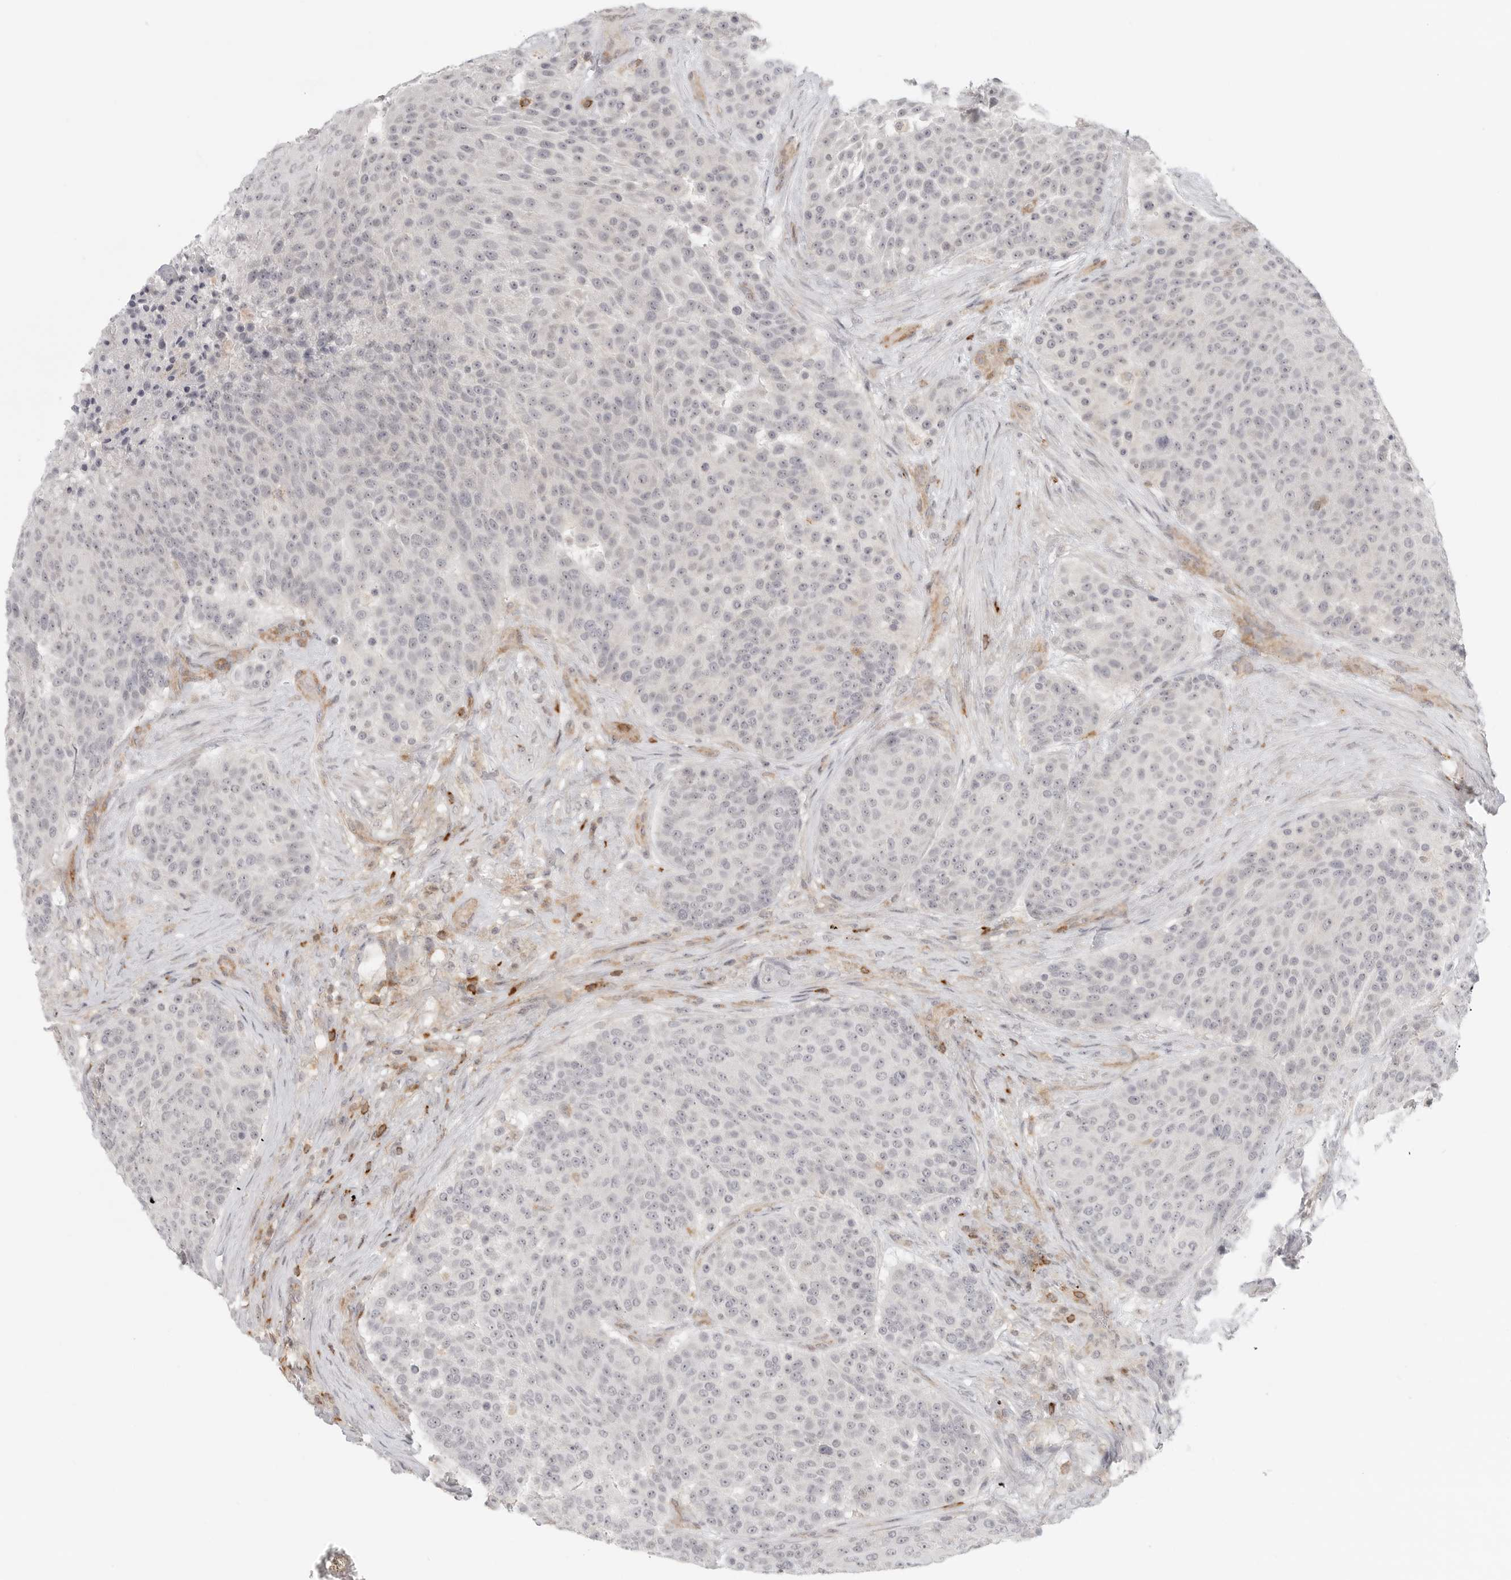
{"staining": {"intensity": "negative", "quantity": "none", "location": "none"}, "tissue": "urothelial cancer", "cell_type": "Tumor cells", "image_type": "cancer", "snomed": [{"axis": "morphology", "description": "Urothelial carcinoma, High grade"}, {"axis": "topography", "description": "Urinary bladder"}], "caption": "High power microscopy micrograph of an immunohistochemistry histopathology image of high-grade urothelial carcinoma, revealing no significant positivity in tumor cells.", "gene": "SH3KBP1", "patient": {"sex": "female", "age": 63}}